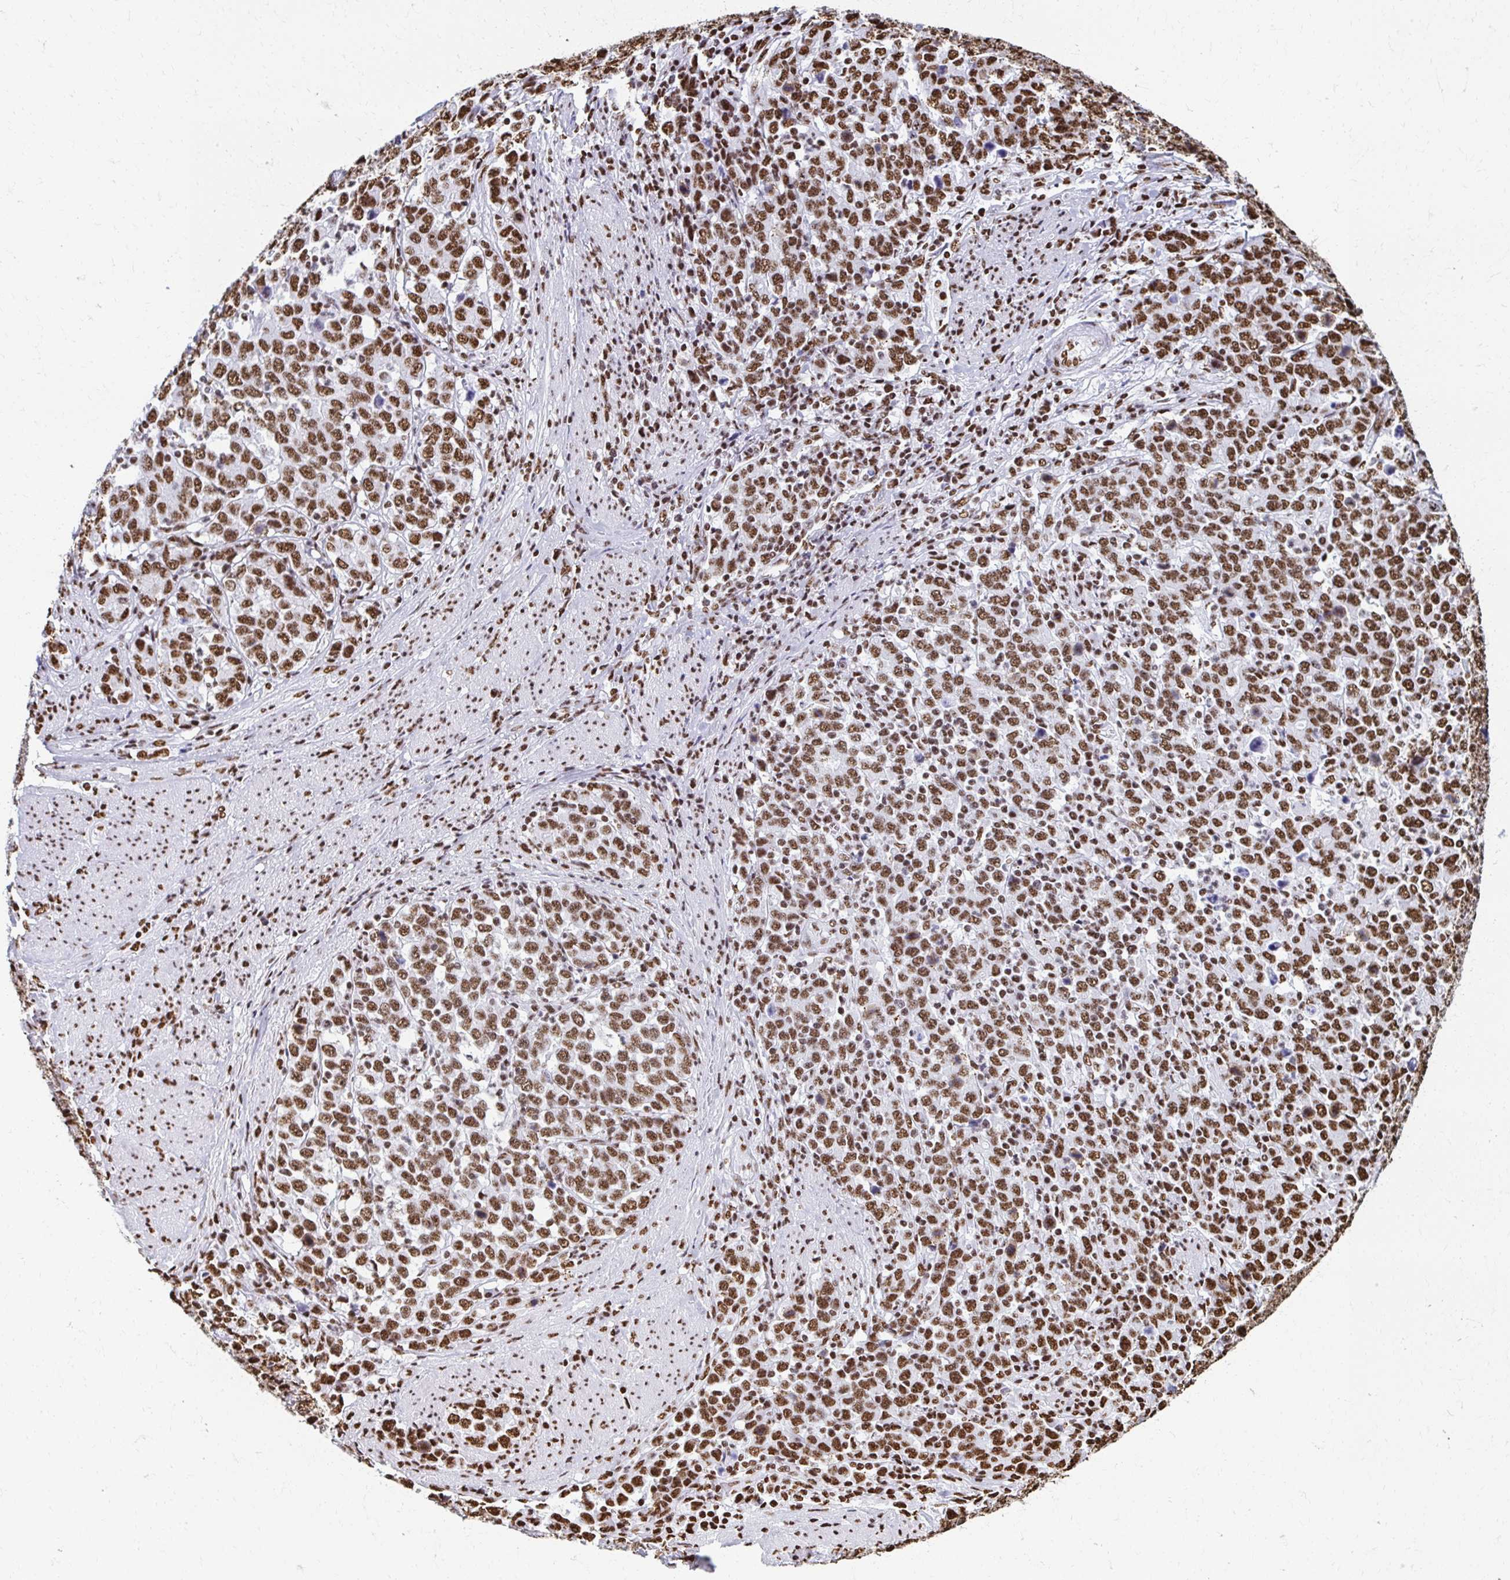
{"staining": {"intensity": "moderate", "quantity": ">75%", "location": "nuclear"}, "tissue": "stomach cancer", "cell_type": "Tumor cells", "image_type": "cancer", "snomed": [{"axis": "morphology", "description": "Adenocarcinoma, NOS"}, {"axis": "topography", "description": "Stomach, upper"}], "caption": "Immunohistochemical staining of adenocarcinoma (stomach) demonstrates moderate nuclear protein expression in approximately >75% of tumor cells. Immunohistochemistry (ihc) stains the protein of interest in brown and the nuclei are stained blue.", "gene": "NONO", "patient": {"sex": "male", "age": 69}}